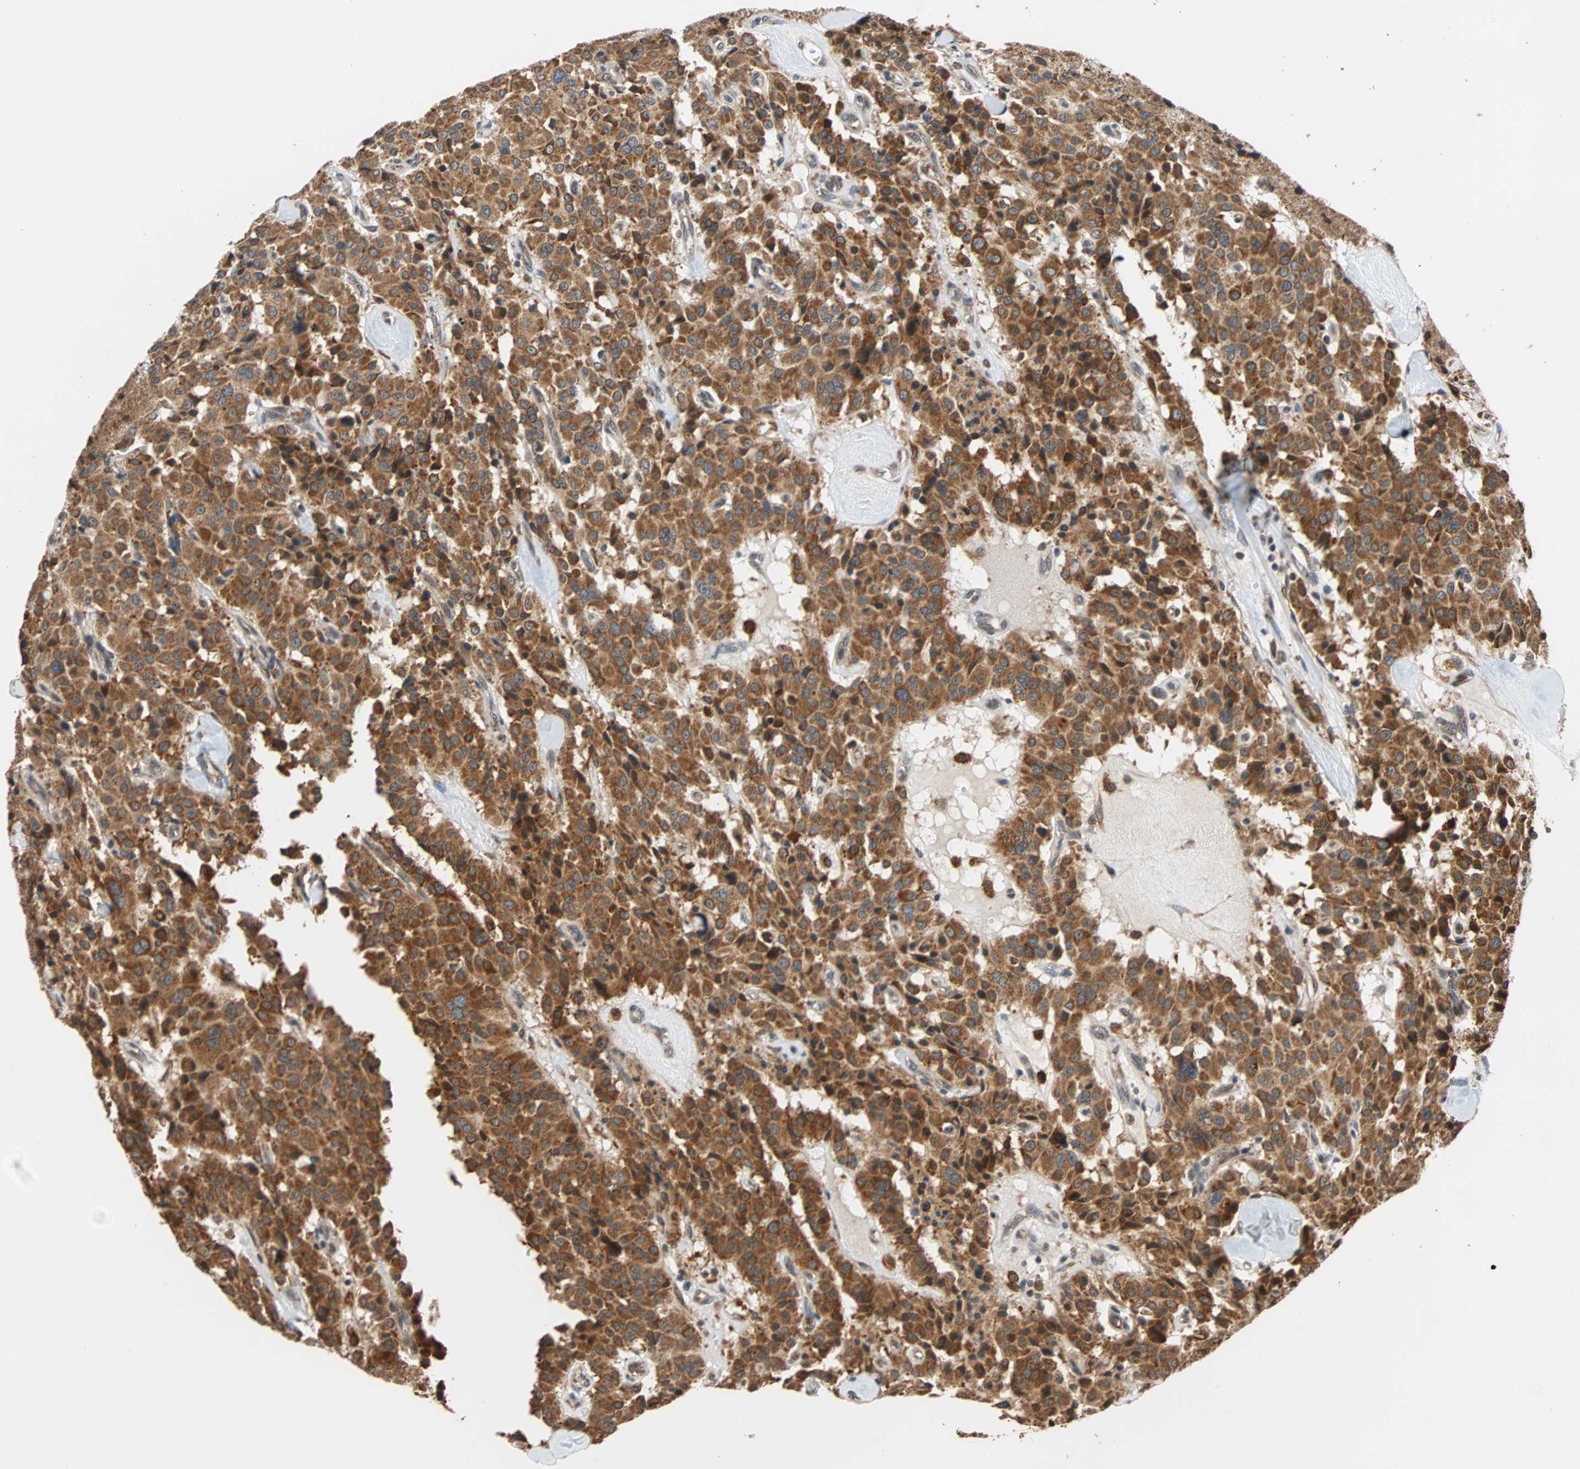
{"staining": {"intensity": "strong", "quantity": ">75%", "location": "cytoplasmic/membranous"}, "tissue": "carcinoid", "cell_type": "Tumor cells", "image_type": "cancer", "snomed": [{"axis": "morphology", "description": "Carcinoid, malignant, NOS"}, {"axis": "topography", "description": "Lung"}], "caption": "Carcinoid stained for a protein demonstrates strong cytoplasmic/membranous positivity in tumor cells.", "gene": "AUP1", "patient": {"sex": "male", "age": 30}}